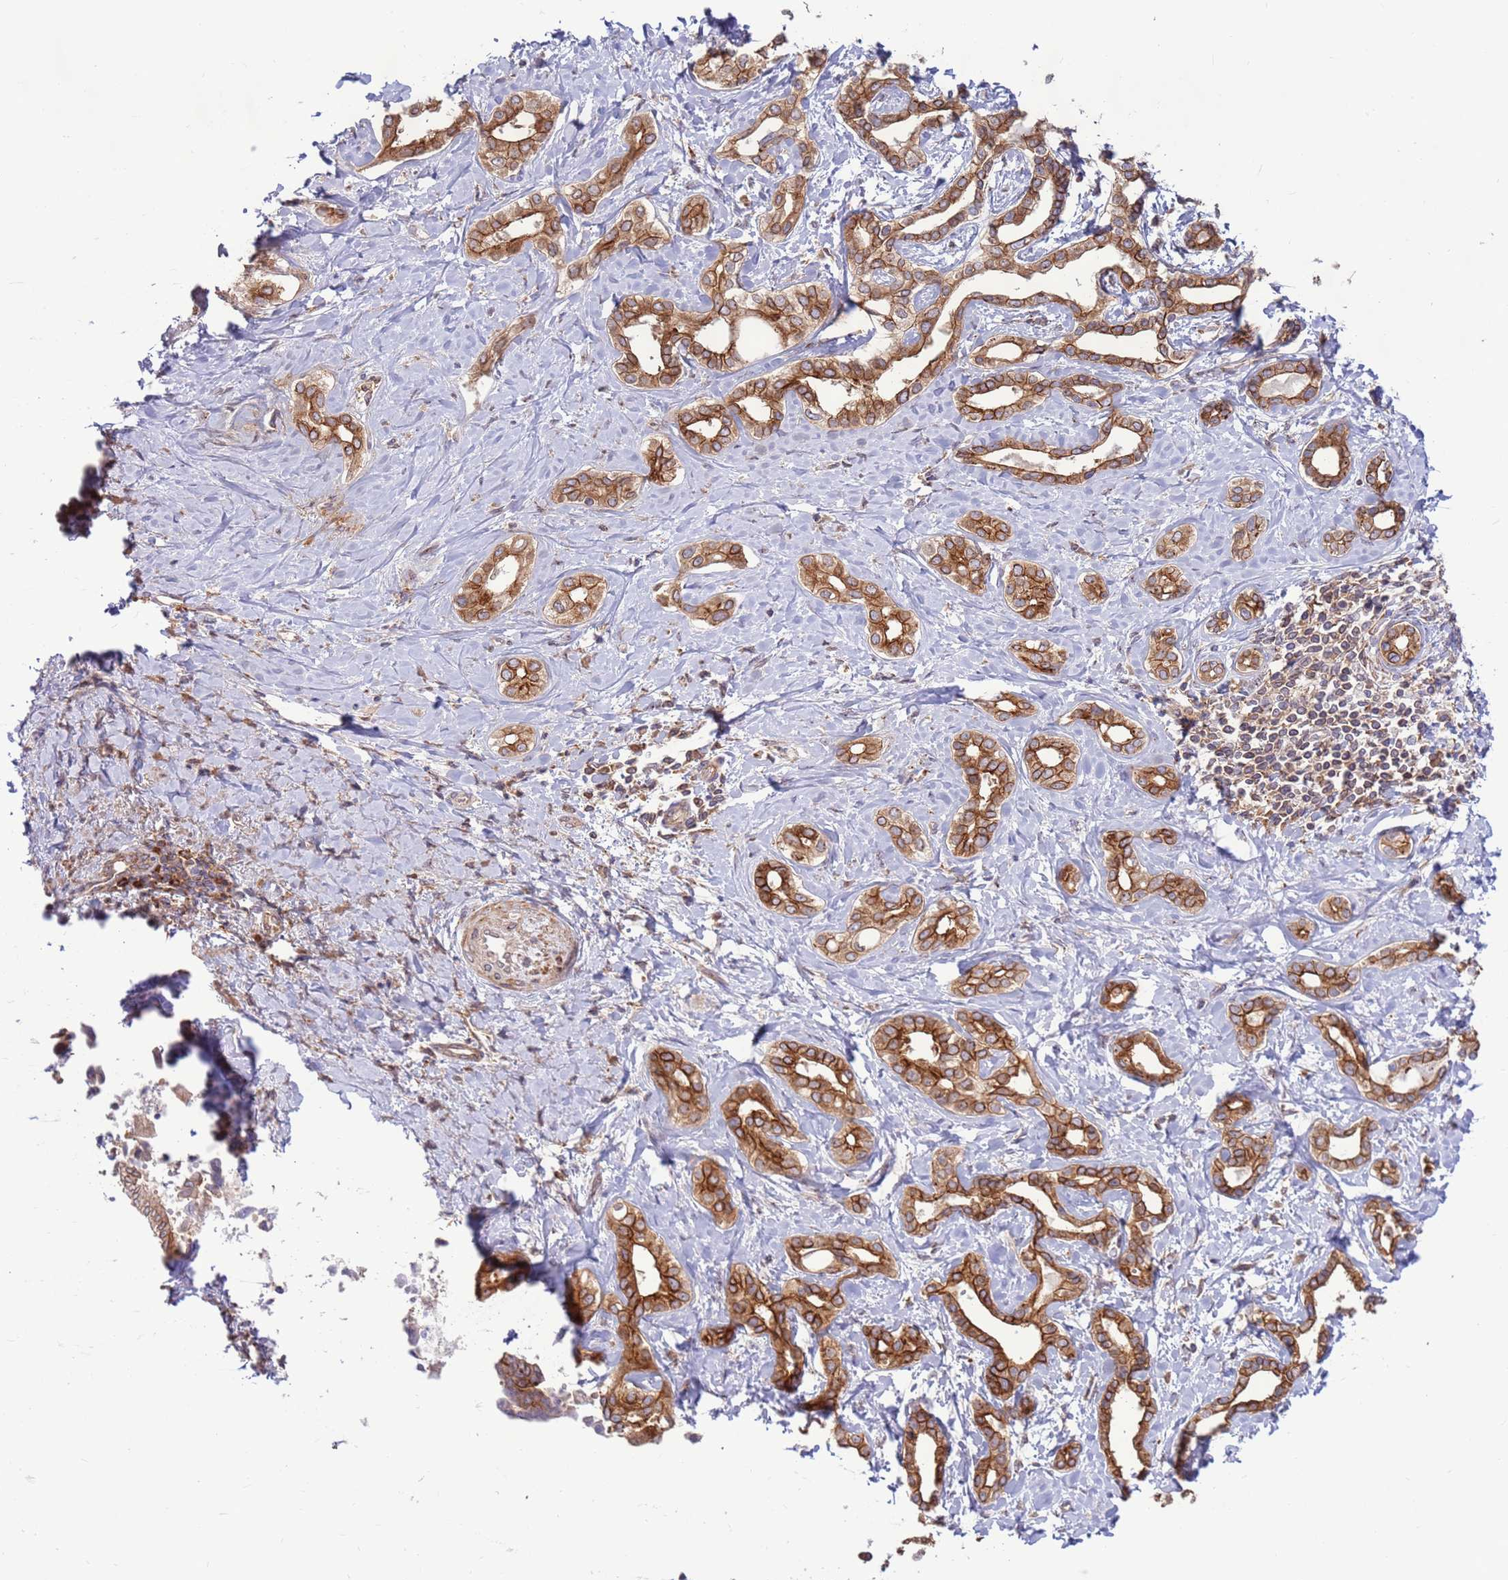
{"staining": {"intensity": "strong", "quantity": ">75%", "location": "cytoplasmic/membranous"}, "tissue": "liver cancer", "cell_type": "Tumor cells", "image_type": "cancer", "snomed": [{"axis": "morphology", "description": "Cholangiocarcinoma"}, {"axis": "topography", "description": "Liver"}], "caption": "Immunohistochemical staining of human liver cancer (cholangiocarcinoma) exhibits high levels of strong cytoplasmic/membranous staining in about >75% of tumor cells.", "gene": "DDX19B", "patient": {"sex": "female", "age": 77}}